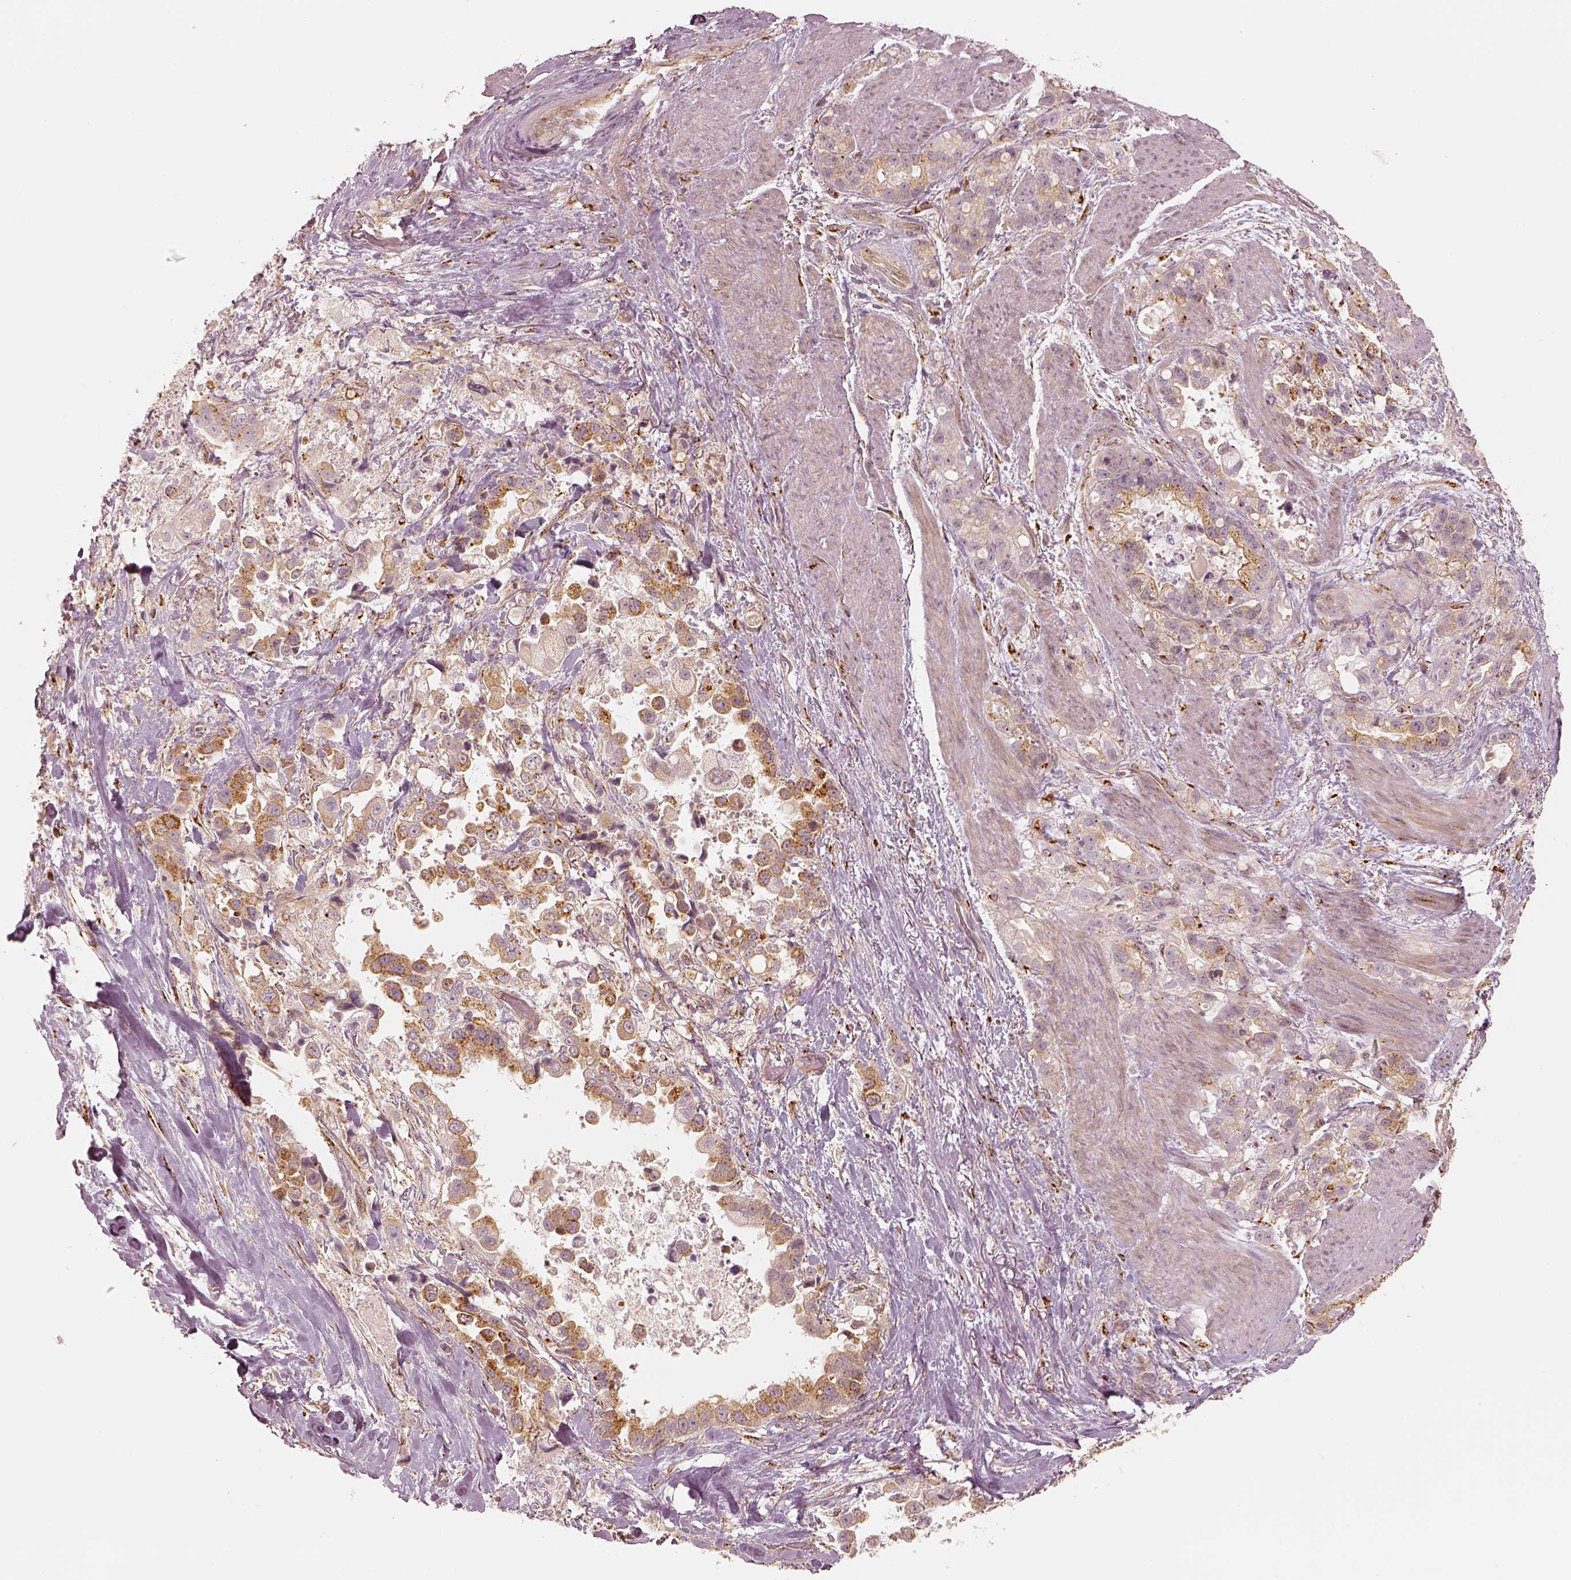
{"staining": {"intensity": "moderate", "quantity": "<25%", "location": "cytoplasmic/membranous"}, "tissue": "stomach cancer", "cell_type": "Tumor cells", "image_type": "cancer", "snomed": [{"axis": "morphology", "description": "Adenocarcinoma, NOS"}, {"axis": "topography", "description": "Stomach"}], "caption": "Immunohistochemistry of stomach cancer reveals low levels of moderate cytoplasmic/membranous expression in about <25% of tumor cells. (IHC, brightfield microscopy, high magnification).", "gene": "GORASP2", "patient": {"sex": "male", "age": 59}}